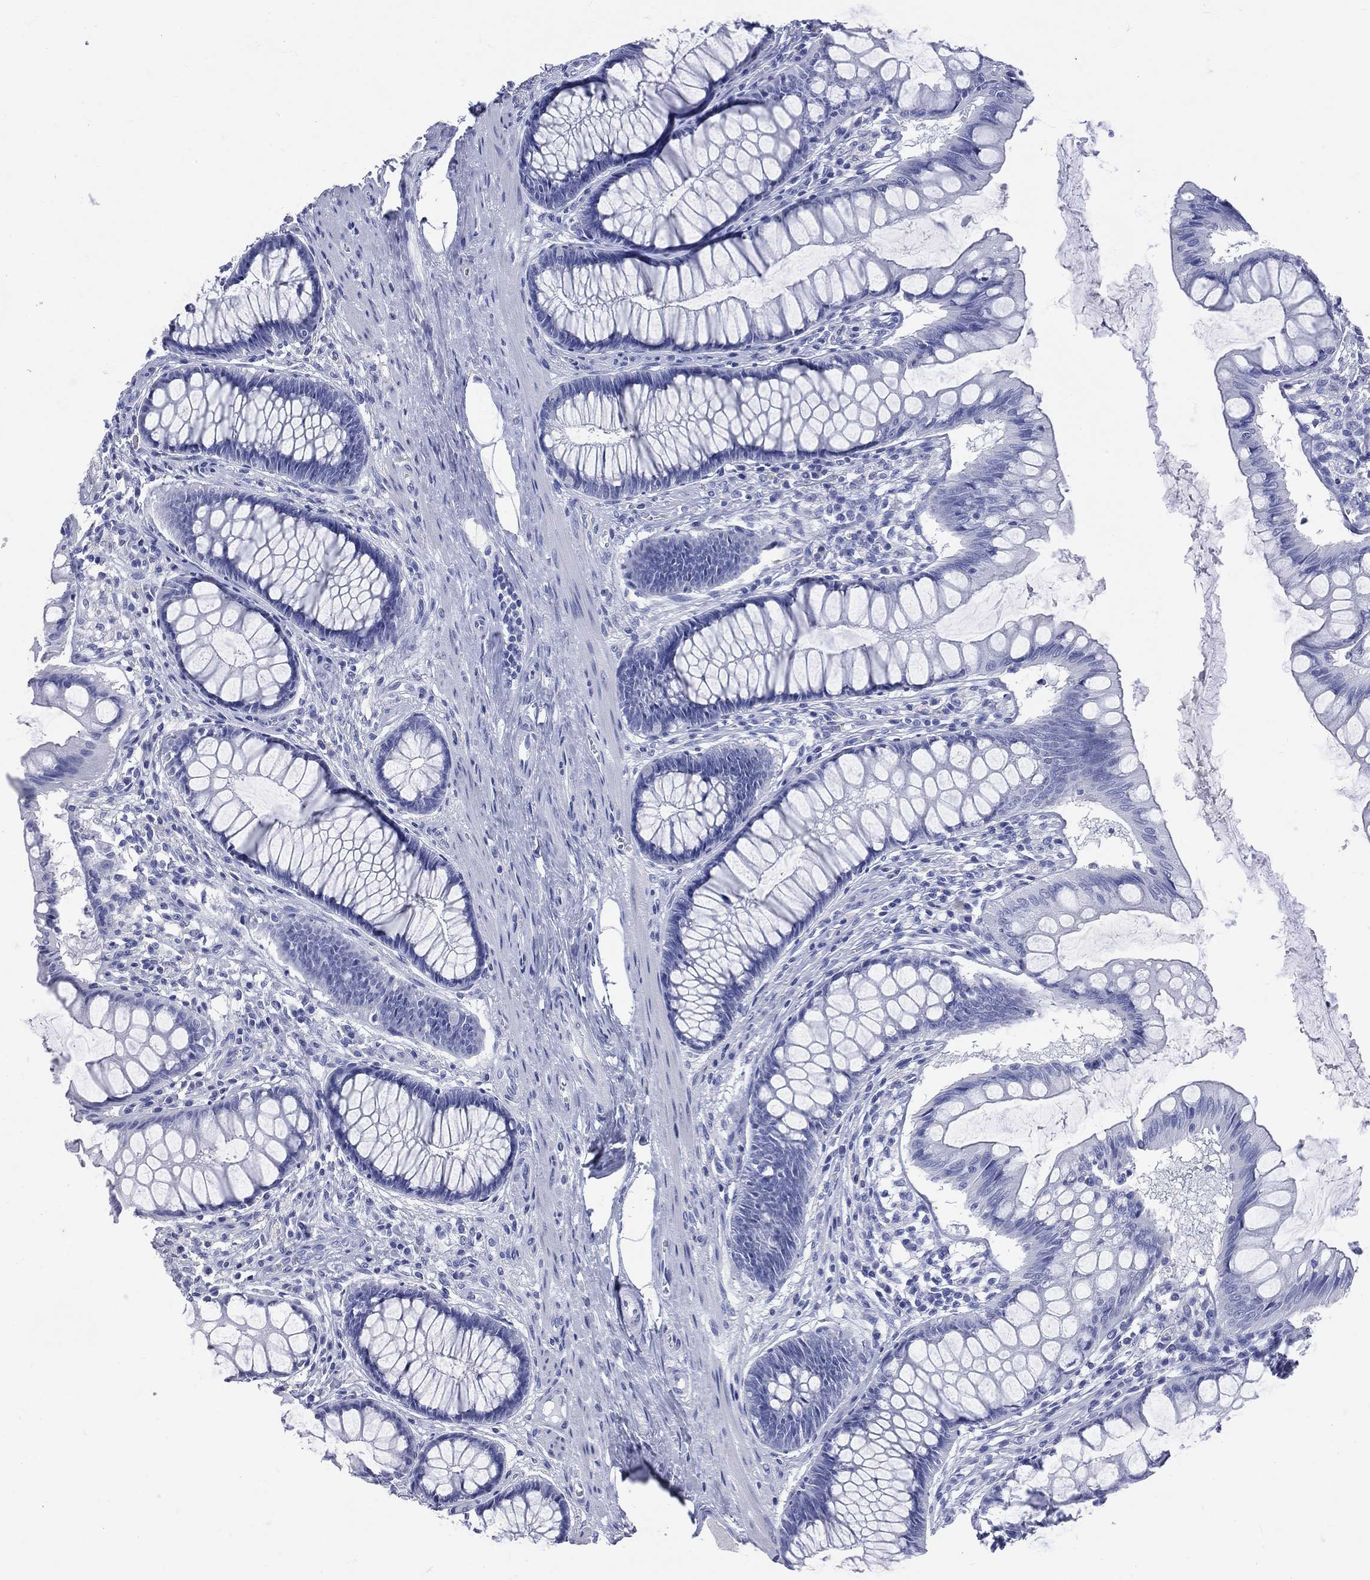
{"staining": {"intensity": "negative", "quantity": "none", "location": "none"}, "tissue": "colon", "cell_type": "Endothelial cells", "image_type": "normal", "snomed": [{"axis": "morphology", "description": "Normal tissue, NOS"}, {"axis": "topography", "description": "Colon"}], "caption": "A high-resolution micrograph shows IHC staining of normal colon, which demonstrates no significant positivity in endothelial cells.", "gene": "CYLC1", "patient": {"sex": "female", "age": 65}}